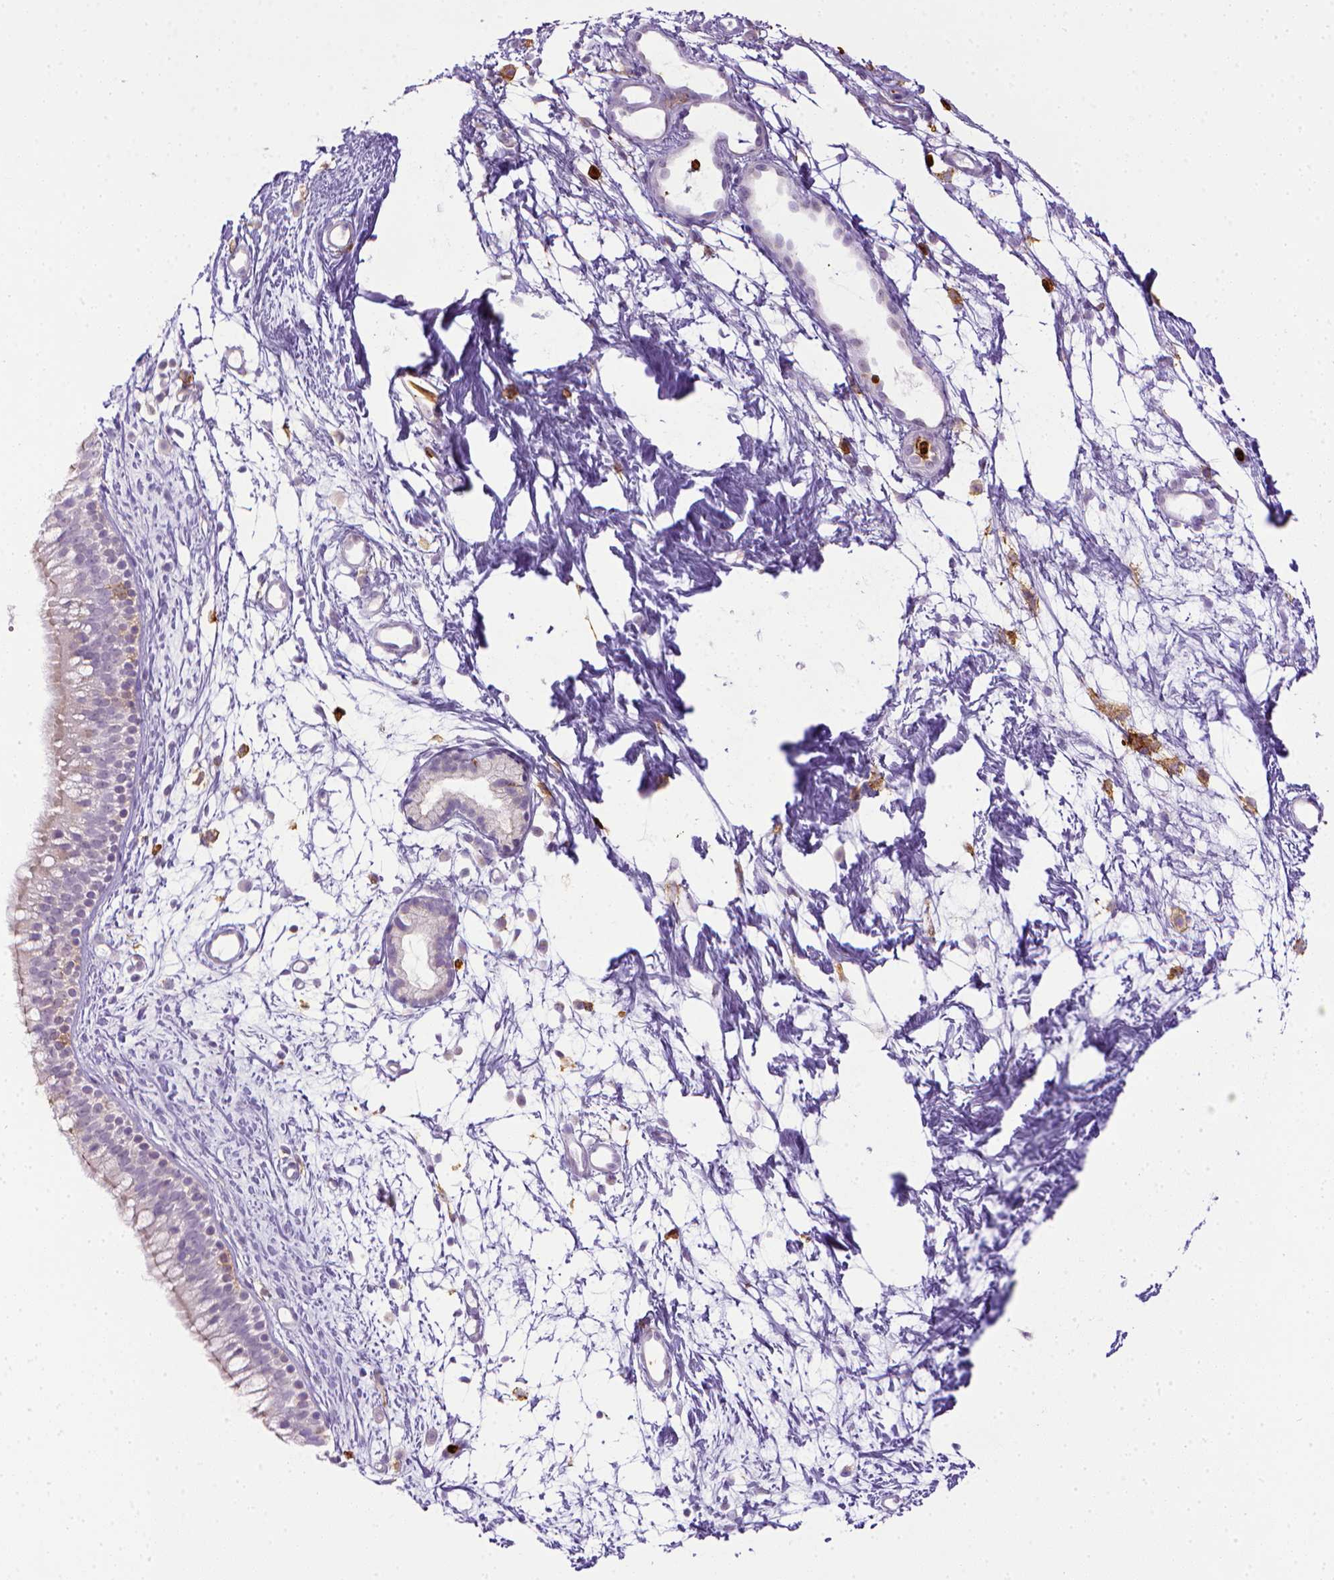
{"staining": {"intensity": "negative", "quantity": "none", "location": "none"}, "tissue": "nasopharynx", "cell_type": "Respiratory epithelial cells", "image_type": "normal", "snomed": [{"axis": "morphology", "description": "Normal tissue, NOS"}, {"axis": "topography", "description": "Nasopharynx"}], "caption": "Normal nasopharynx was stained to show a protein in brown. There is no significant staining in respiratory epithelial cells. (DAB (3,3'-diaminobenzidine) immunohistochemistry visualized using brightfield microscopy, high magnification).", "gene": "ITGAM", "patient": {"sex": "male", "age": 58}}